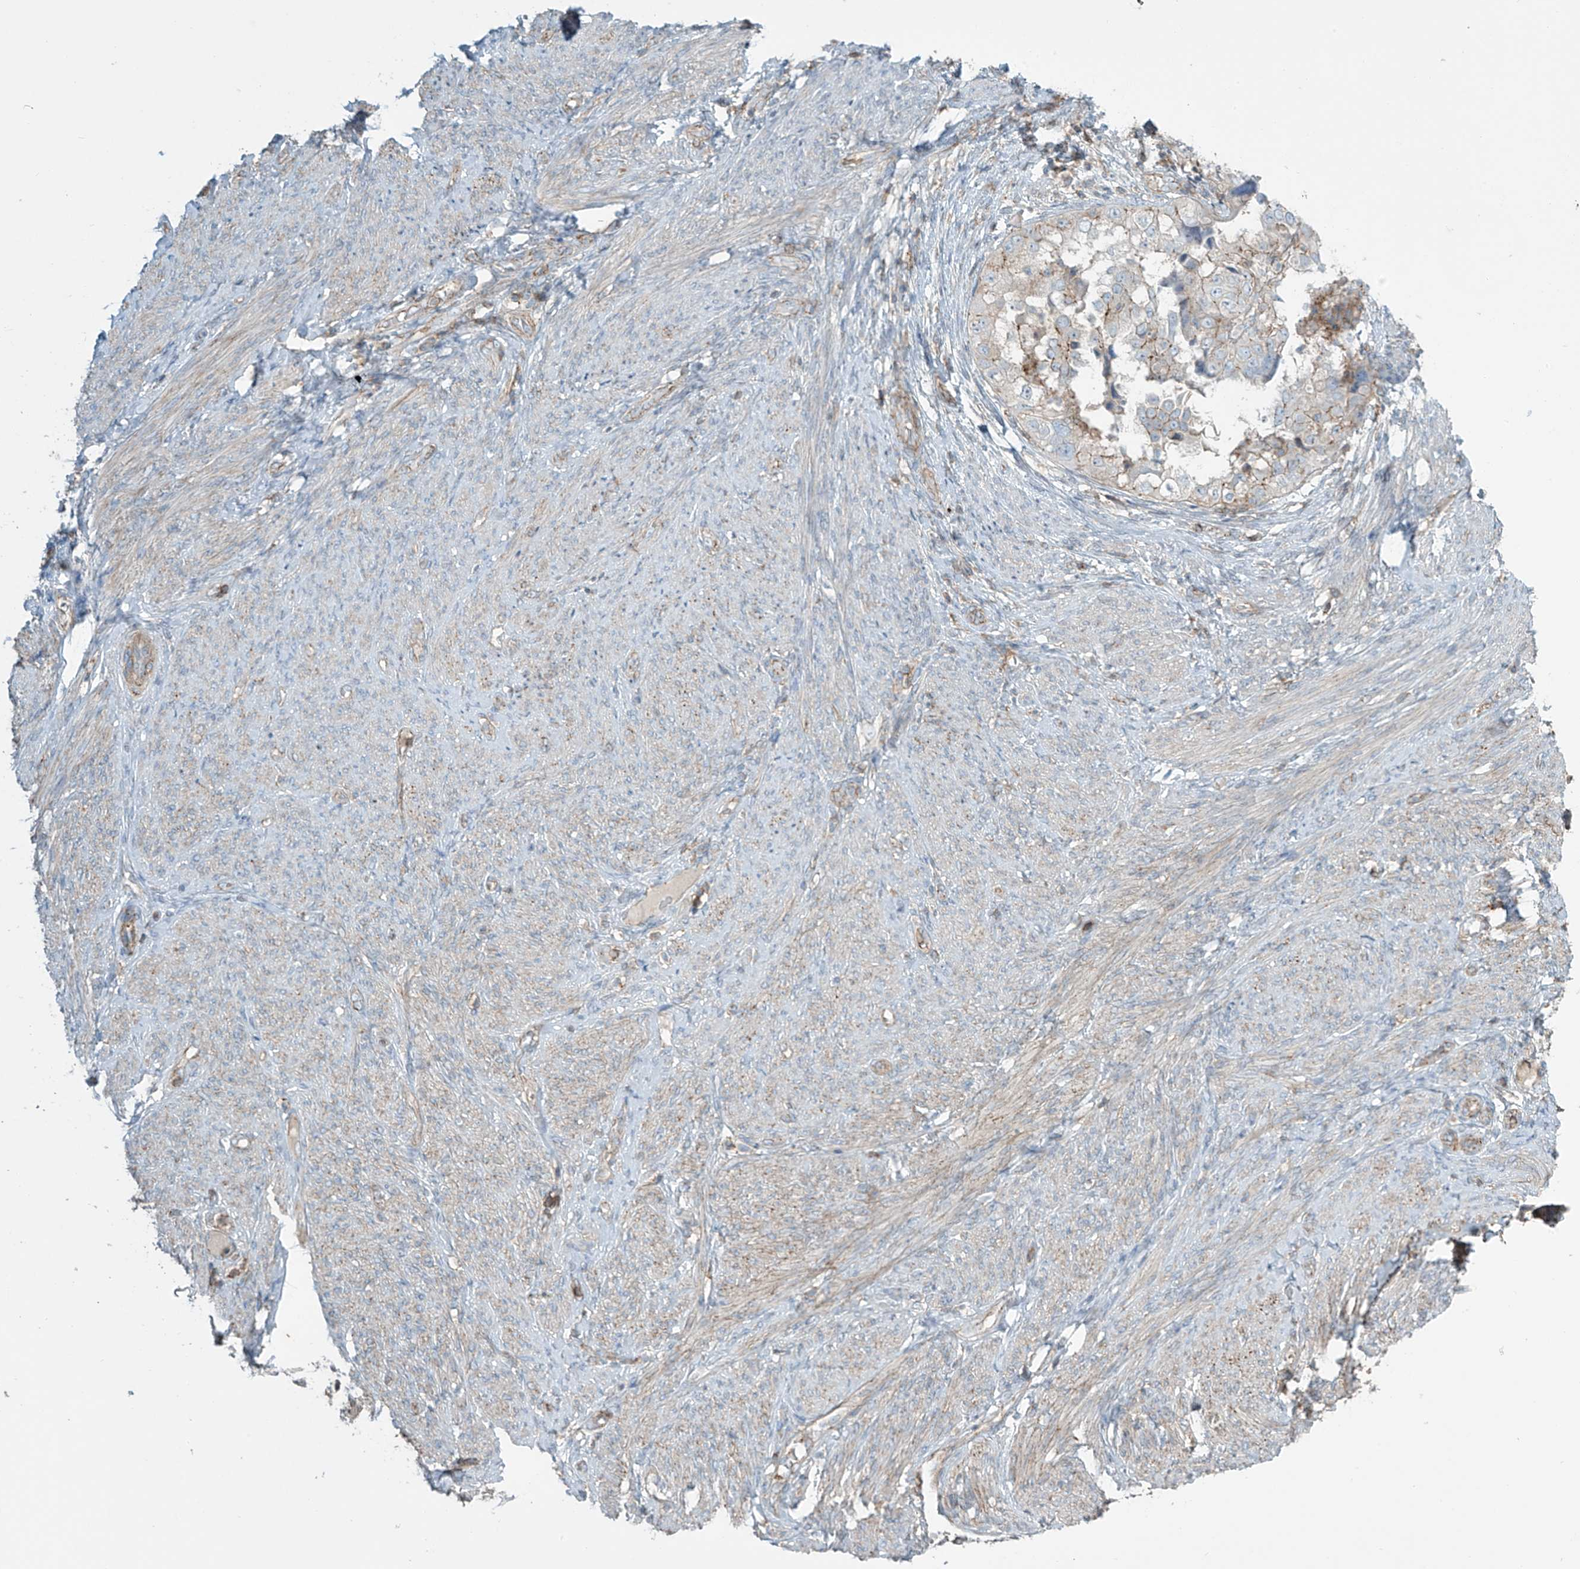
{"staining": {"intensity": "weak", "quantity": "<25%", "location": "cytoplasmic/membranous"}, "tissue": "endometrial cancer", "cell_type": "Tumor cells", "image_type": "cancer", "snomed": [{"axis": "morphology", "description": "Adenocarcinoma, NOS"}, {"axis": "topography", "description": "Endometrium"}], "caption": "Human endometrial cancer (adenocarcinoma) stained for a protein using IHC shows no expression in tumor cells.", "gene": "SLC9A2", "patient": {"sex": "female", "age": 85}}